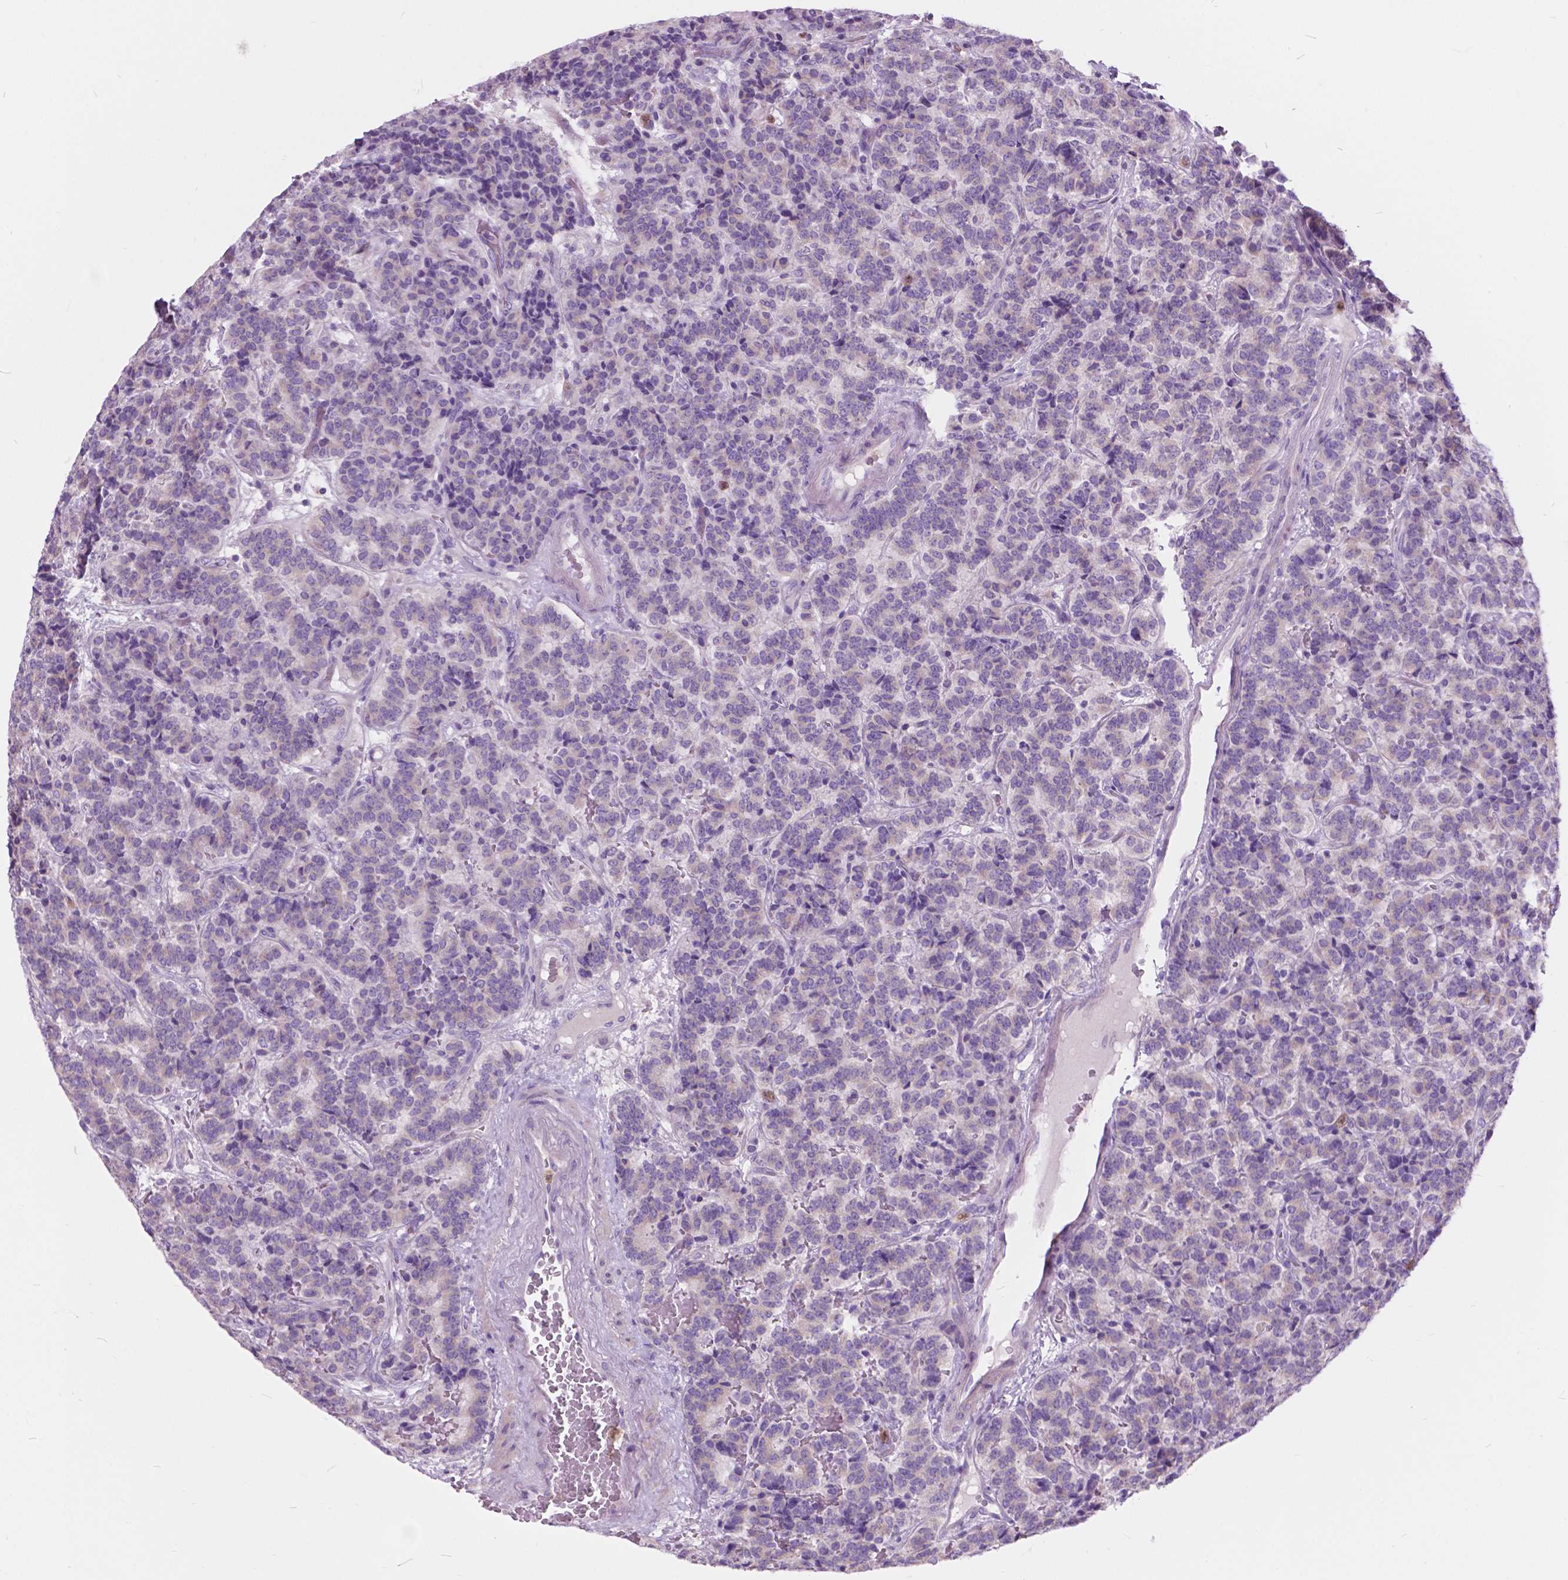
{"staining": {"intensity": "negative", "quantity": "none", "location": "none"}, "tissue": "carcinoid", "cell_type": "Tumor cells", "image_type": "cancer", "snomed": [{"axis": "morphology", "description": "Carcinoid, malignant, NOS"}, {"axis": "topography", "description": "Pancreas"}], "caption": "Tumor cells show no significant protein positivity in carcinoid.", "gene": "PRR35", "patient": {"sex": "male", "age": 36}}